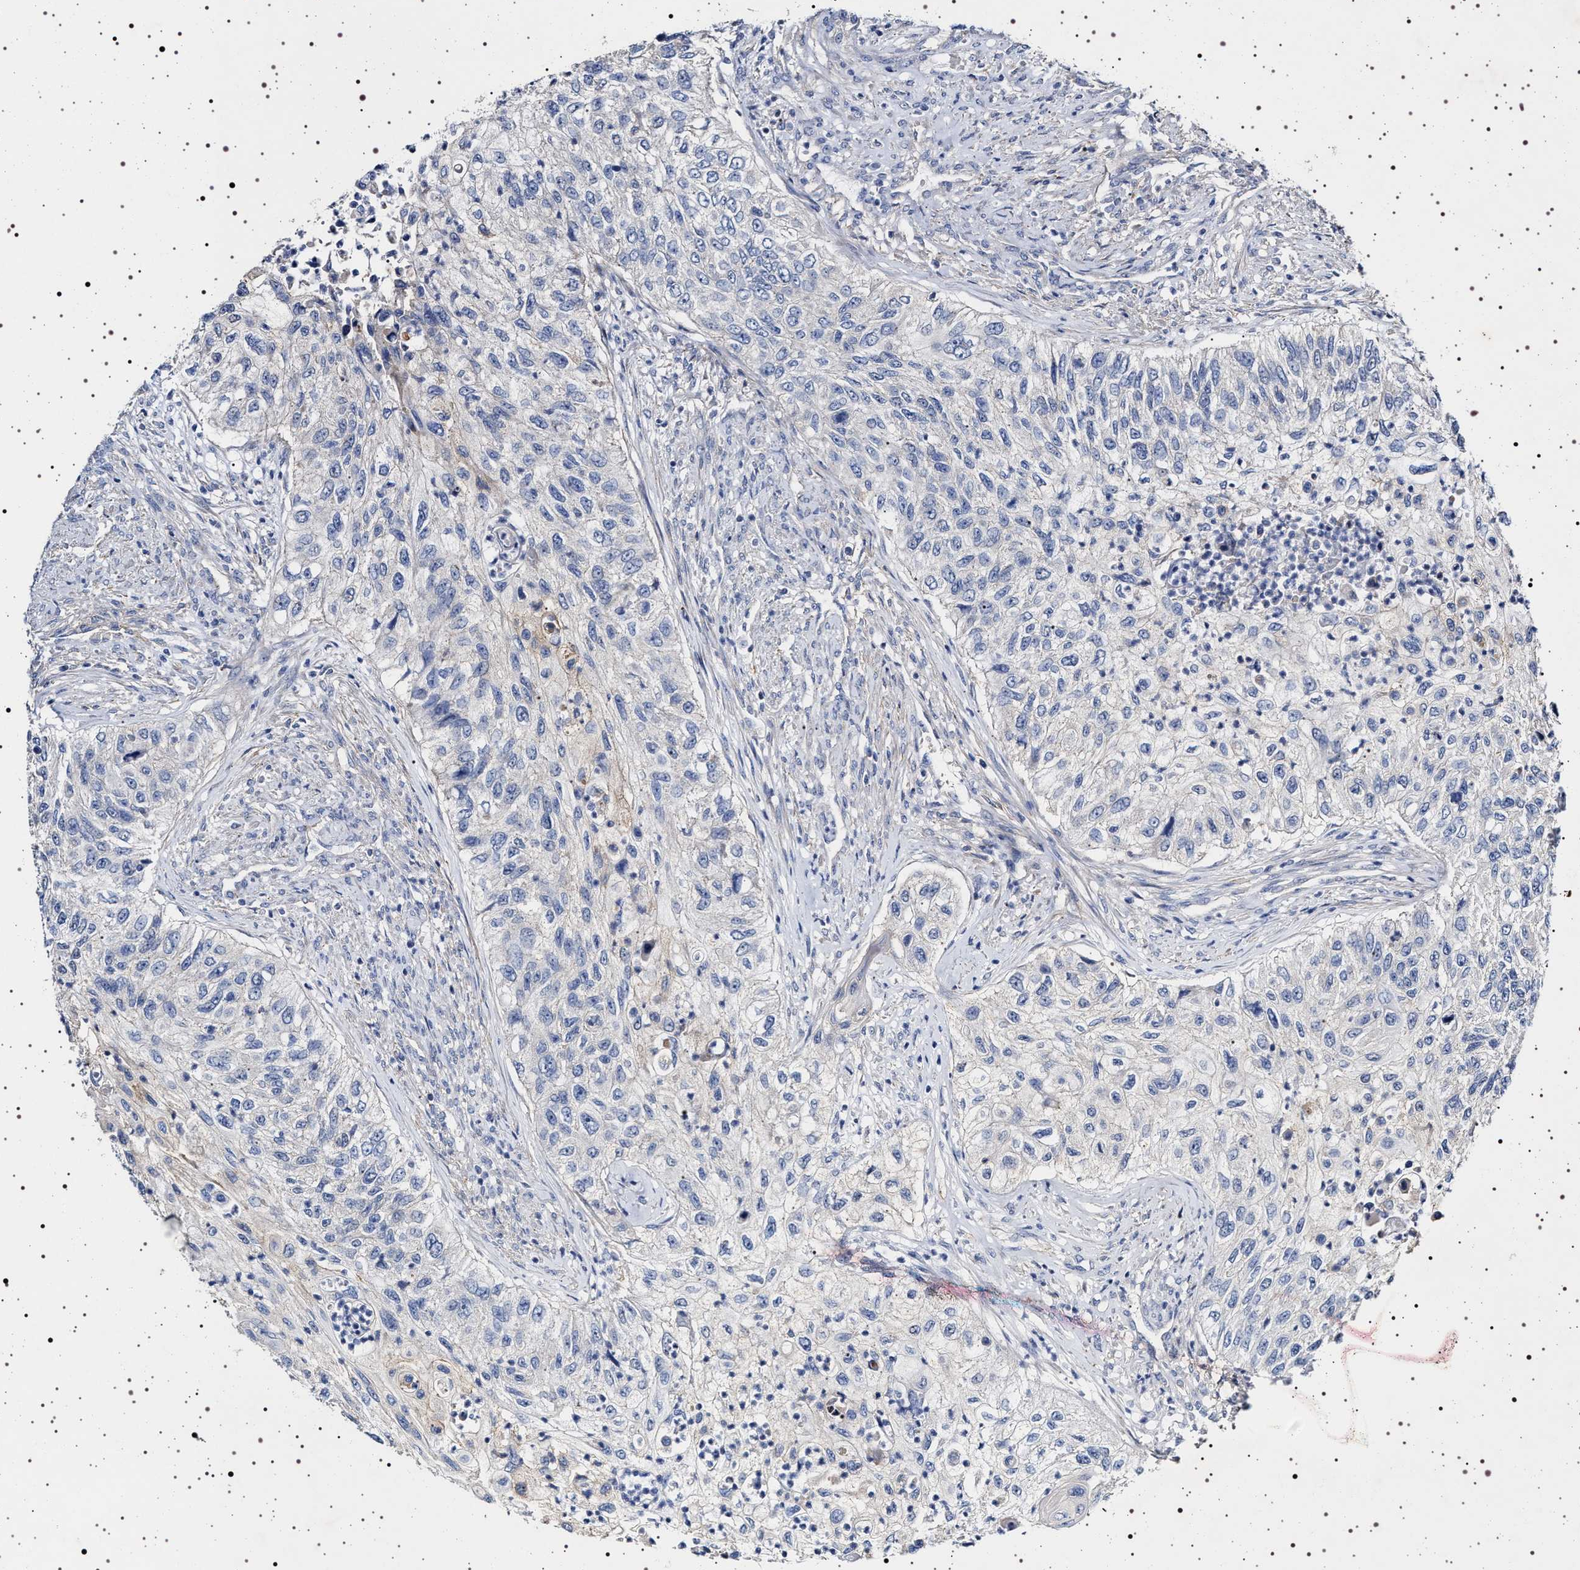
{"staining": {"intensity": "negative", "quantity": "none", "location": "none"}, "tissue": "urothelial cancer", "cell_type": "Tumor cells", "image_type": "cancer", "snomed": [{"axis": "morphology", "description": "Urothelial carcinoma, High grade"}, {"axis": "topography", "description": "Urinary bladder"}], "caption": "Histopathology image shows no protein positivity in tumor cells of high-grade urothelial carcinoma tissue.", "gene": "NAALADL2", "patient": {"sex": "female", "age": 60}}